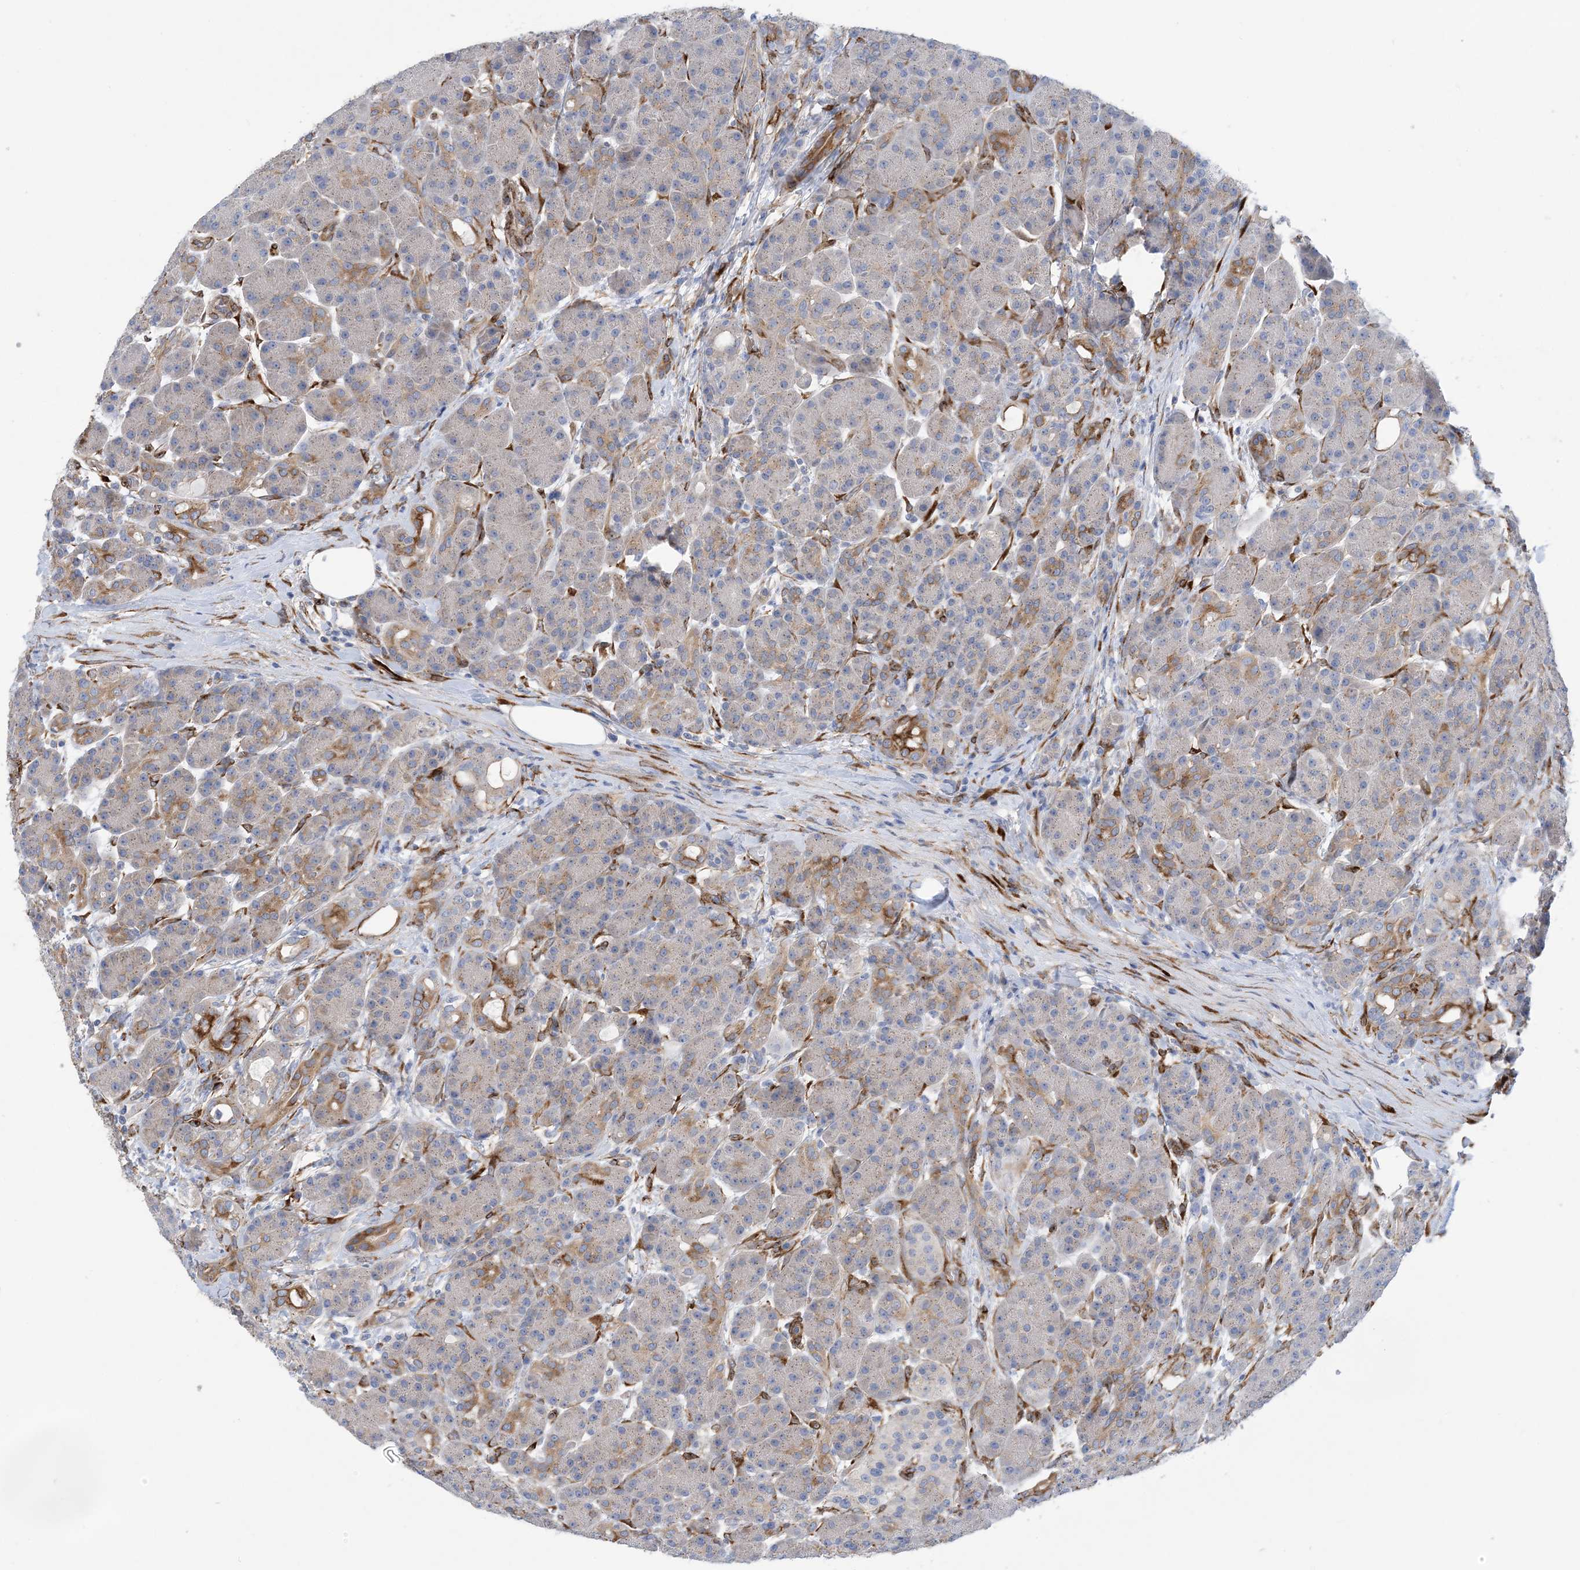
{"staining": {"intensity": "moderate", "quantity": "<25%", "location": "cytoplasmic/membranous"}, "tissue": "pancreas", "cell_type": "Exocrine glandular cells", "image_type": "normal", "snomed": [{"axis": "morphology", "description": "Normal tissue, NOS"}, {"axis": "topography", "description": "Pancreas"}], "caption": "Human pancreas stained for a protein (brown) shows moderate cytoplasmic/membranous positive expression in approximately <25% of exocrine glandular cells.", "gene": "RBMS3", "patient": {"sex": "male", "age": 63}}